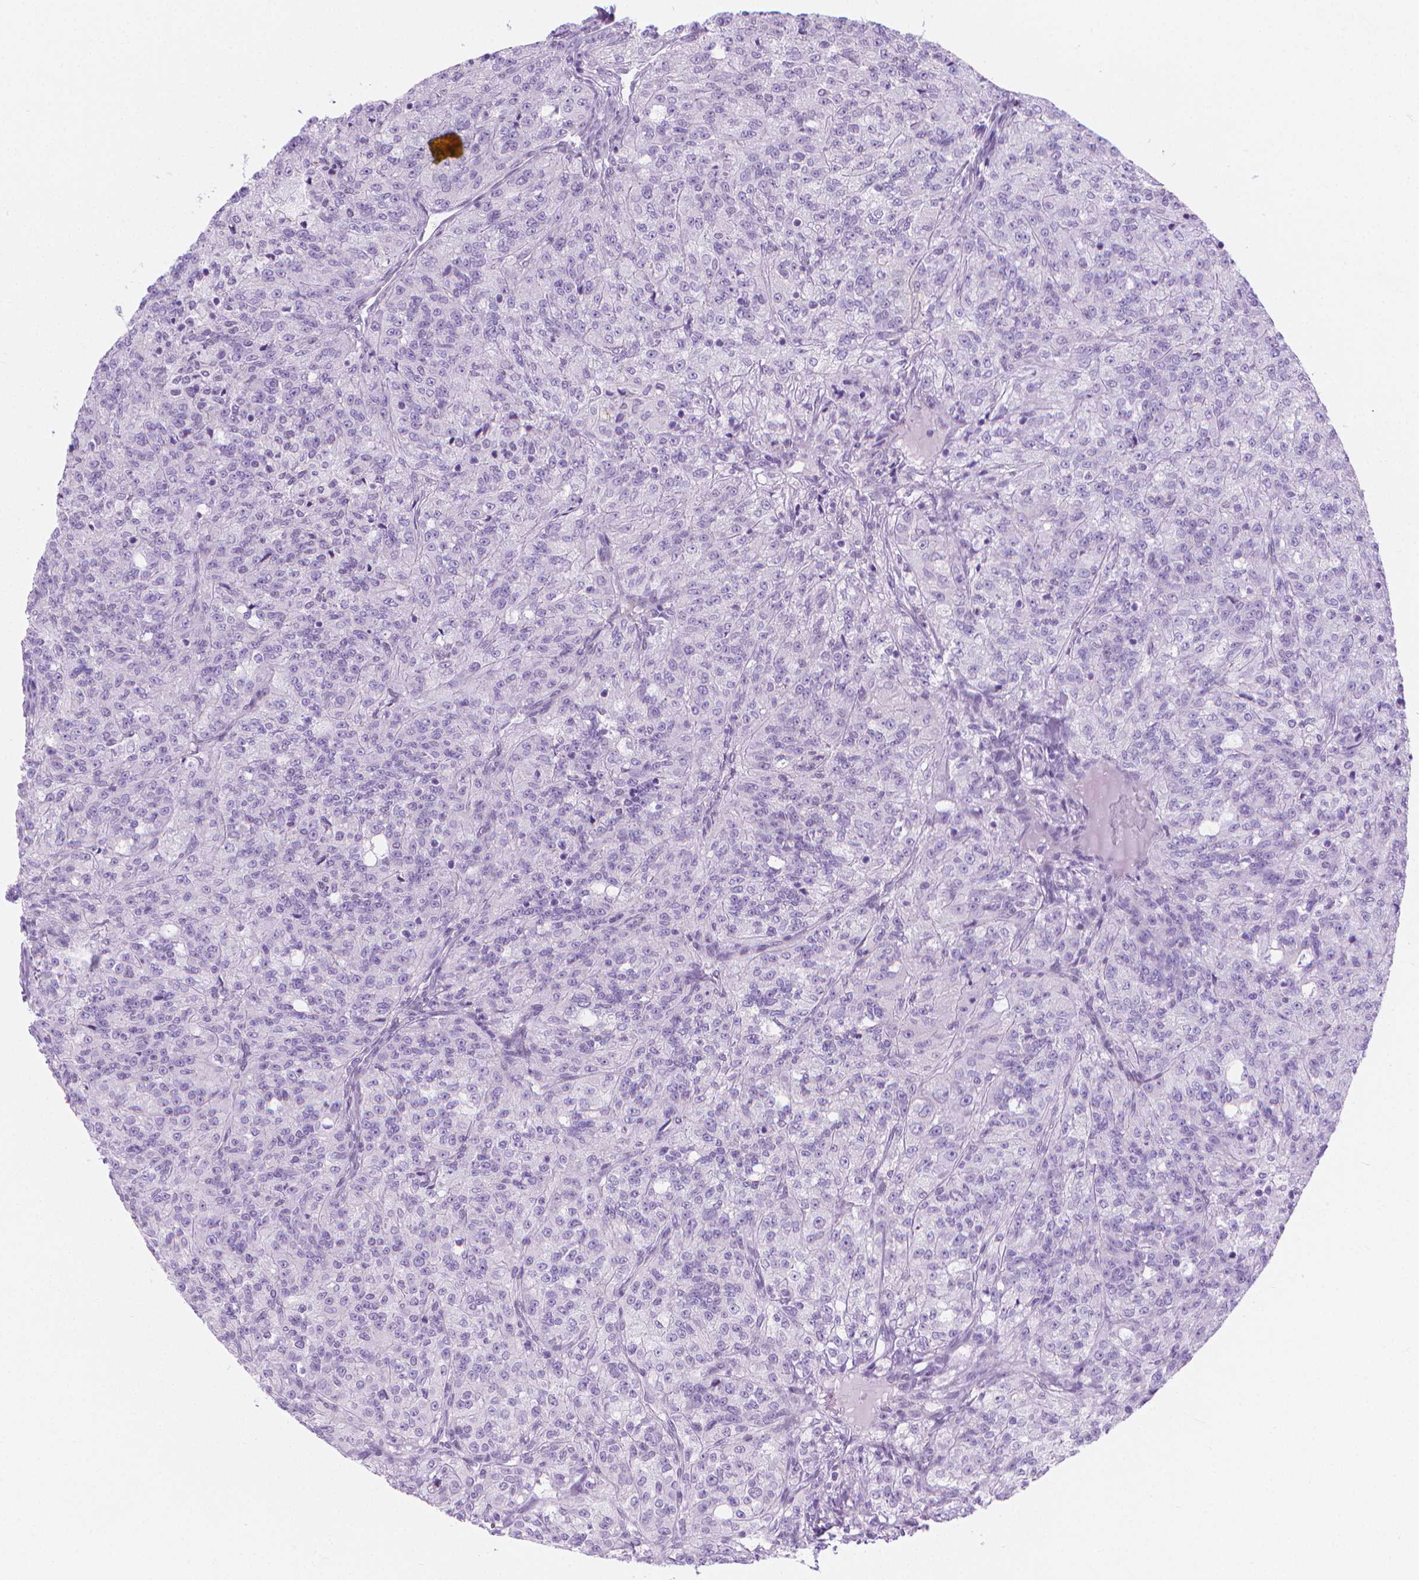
{"staining": {"intensity": "negative", "quantity": "none", "location": "none"}, "tissue": "renal cancer", "cell_type": "Tumor cells", "image_type": "cancer", "snomed": [{"axis": "morphology", "description": "Adenocarcinoma, NOS"}, {"axis": "topography", "description": "Kidney"}], "caption": "Renal cancer (adenocarcinoma) was stained to show a protein in brown. There is no significant staining in tumor cells. (Immunohistochemistry (ihc), brightfield microscopy, high magnification).", "gene": "CFAP52", "patient": {"sex": "female", "age": 63}}